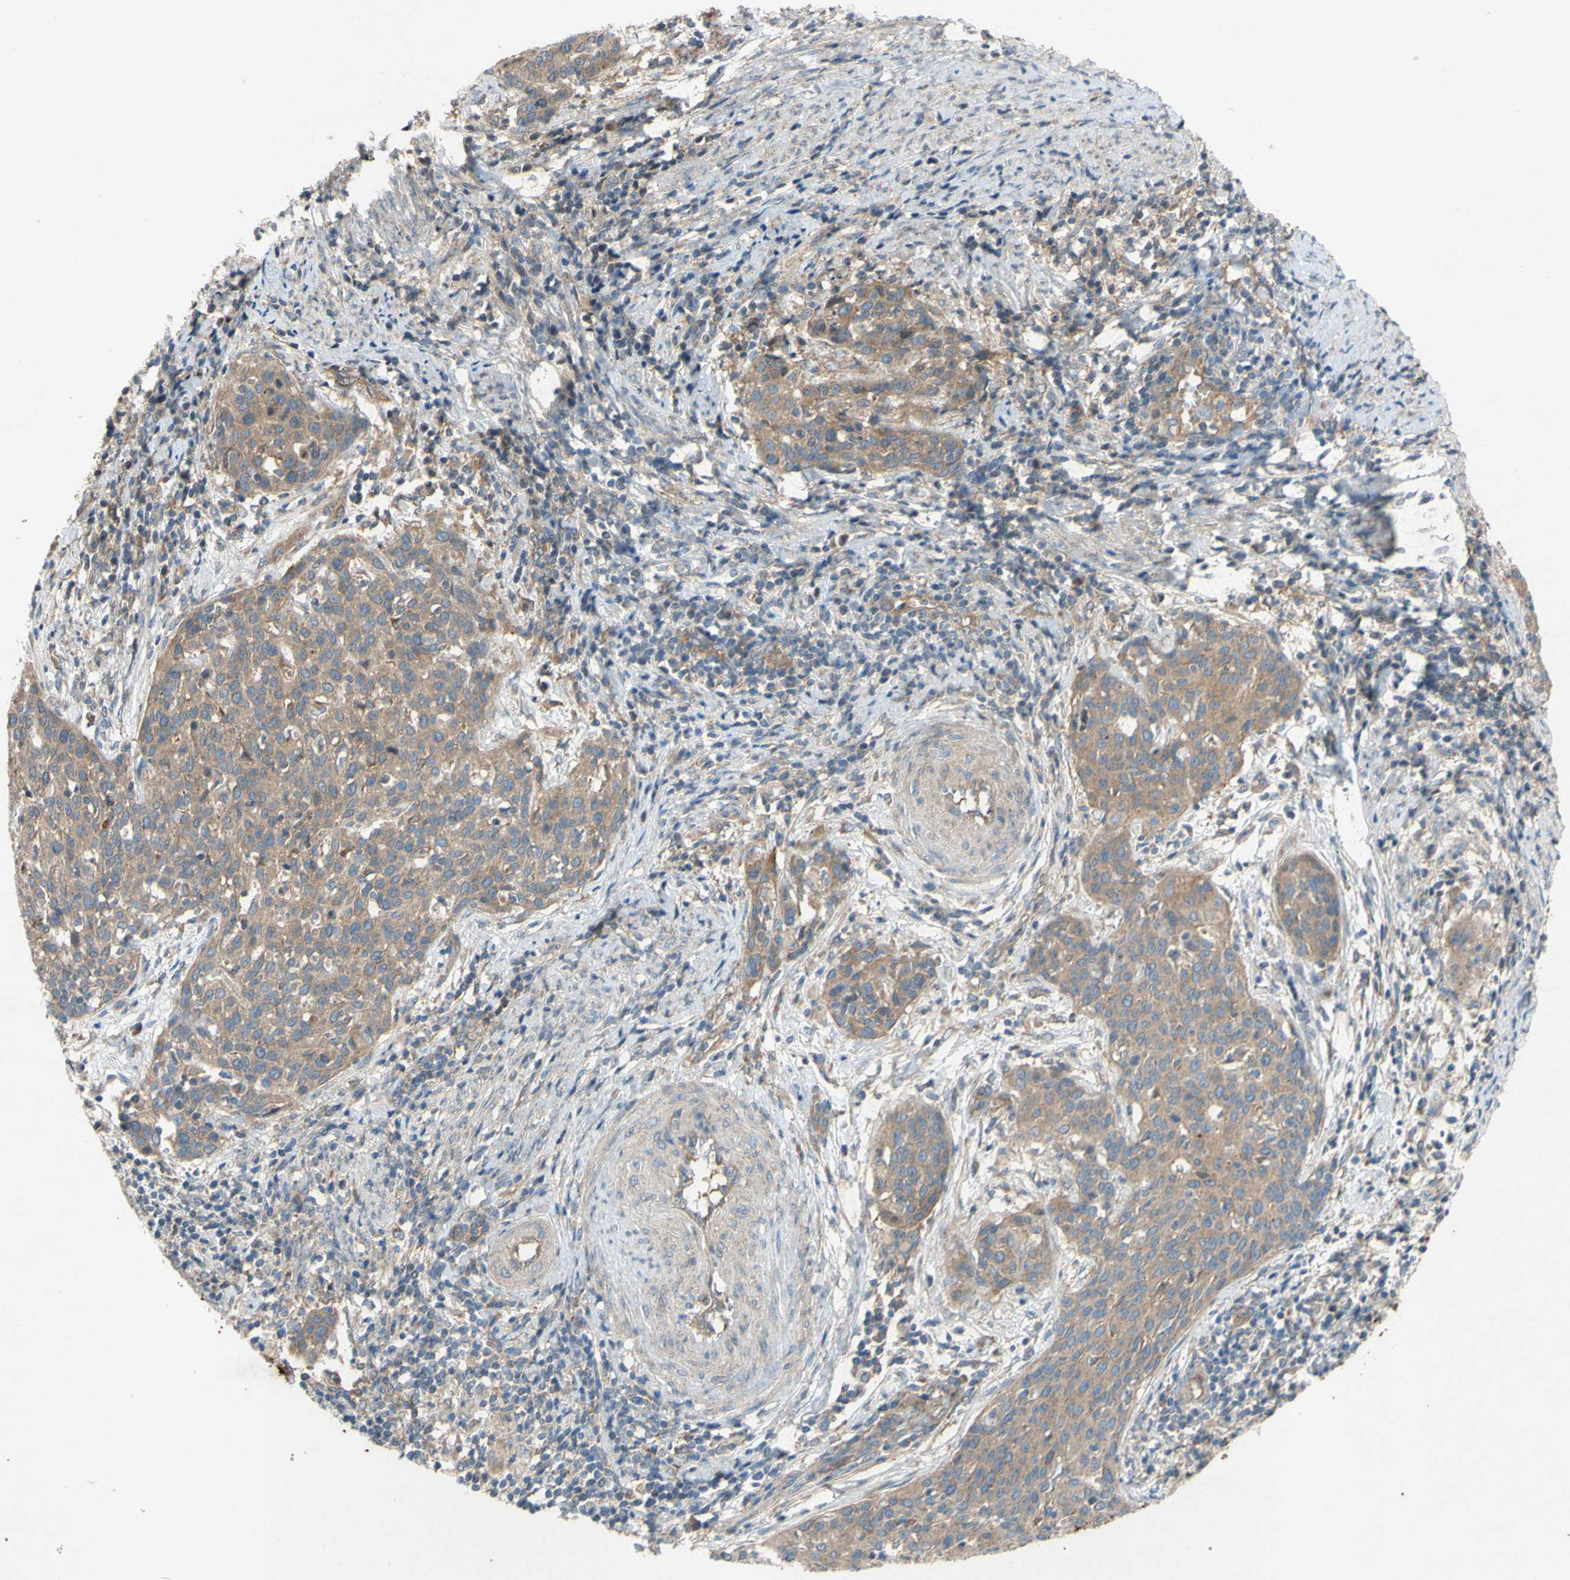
{"staining": {"intensity": "moderate", "quantity": ">75%", "location": "cytoplasmic/membranous"}, "tissue": "cervical cancer", "cell_type": "Tumor cells", "image_type": "cancer", "snomed": [{"axis": "morphology", "description": "Squamous cell carcinoma, NOS"}, {"axis": "topography", "description": "Cervix"}], "caption": "DAB (3,3'-diaminobenzidine) immunohistochemical staining of squamous cell carcinoma (cervical) reveals moderate cytoplasmic/membranous protein staining in about >75% of tumor cells.", "gene": "TST", "patient": {"sex": "female", "age": 38}}